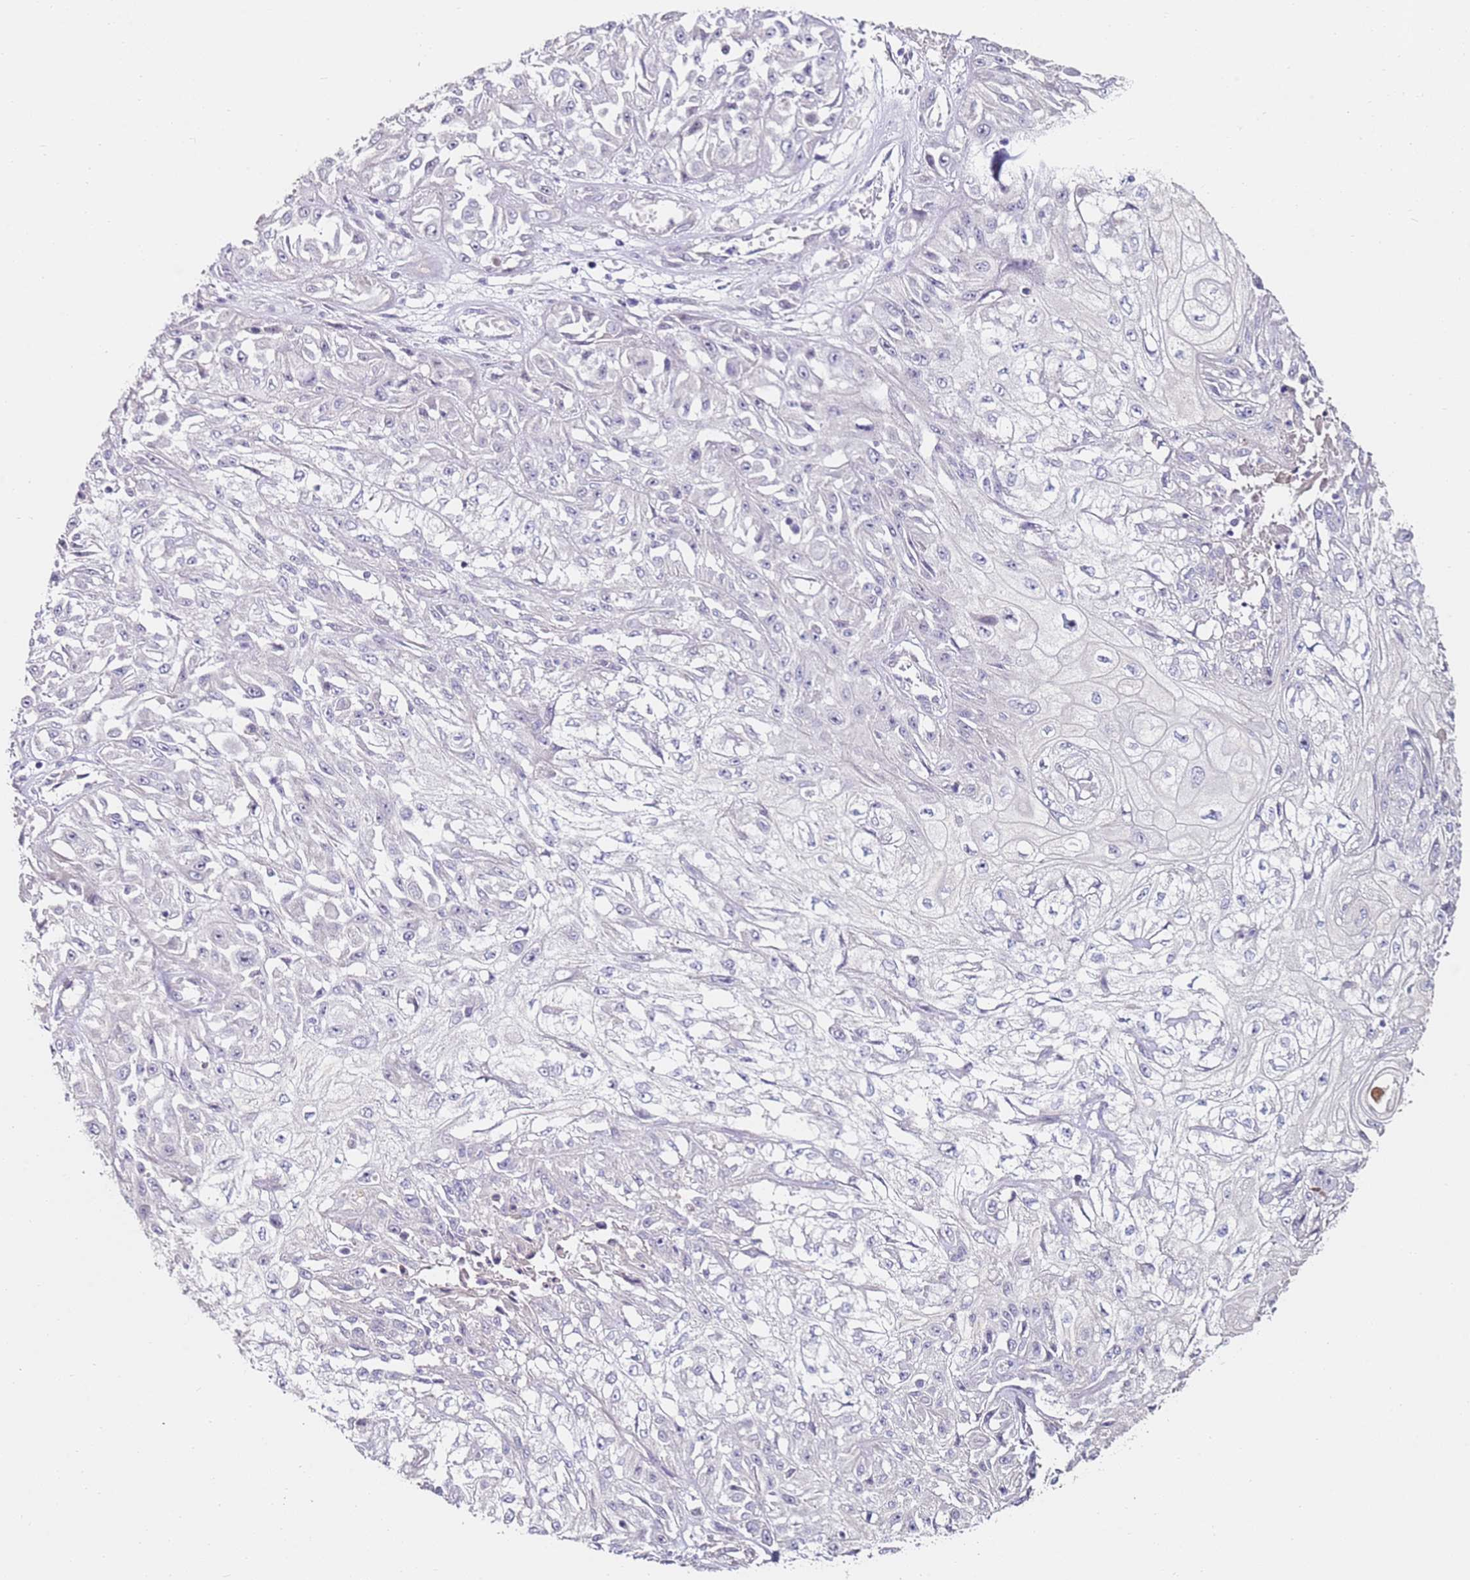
{"staining": {"intensity": "negative", "quantity": "none", "location": "none"}, "tissue": "skin cancer", "cell_type": "Tumor cells", "image_type": "cancer", "snomed": [{"axis": "morphology", "description": "Squamous cell carcinoma, NOS"}, {"axis": "morphology", "description": "Squamous cell carcinoma, metastatic, NOS"}, {"axis": "topography", "description": "Skin"}, {"axis": "topography", "description": "Lymph node"}], "caption": "High power microscopy photomicrograph of an IHC photomicrograph of skin cancer, revealing no significant positivity in tumor cells.", "gene": "RARS2", "patient": {"sex": "male", "age": 75}}